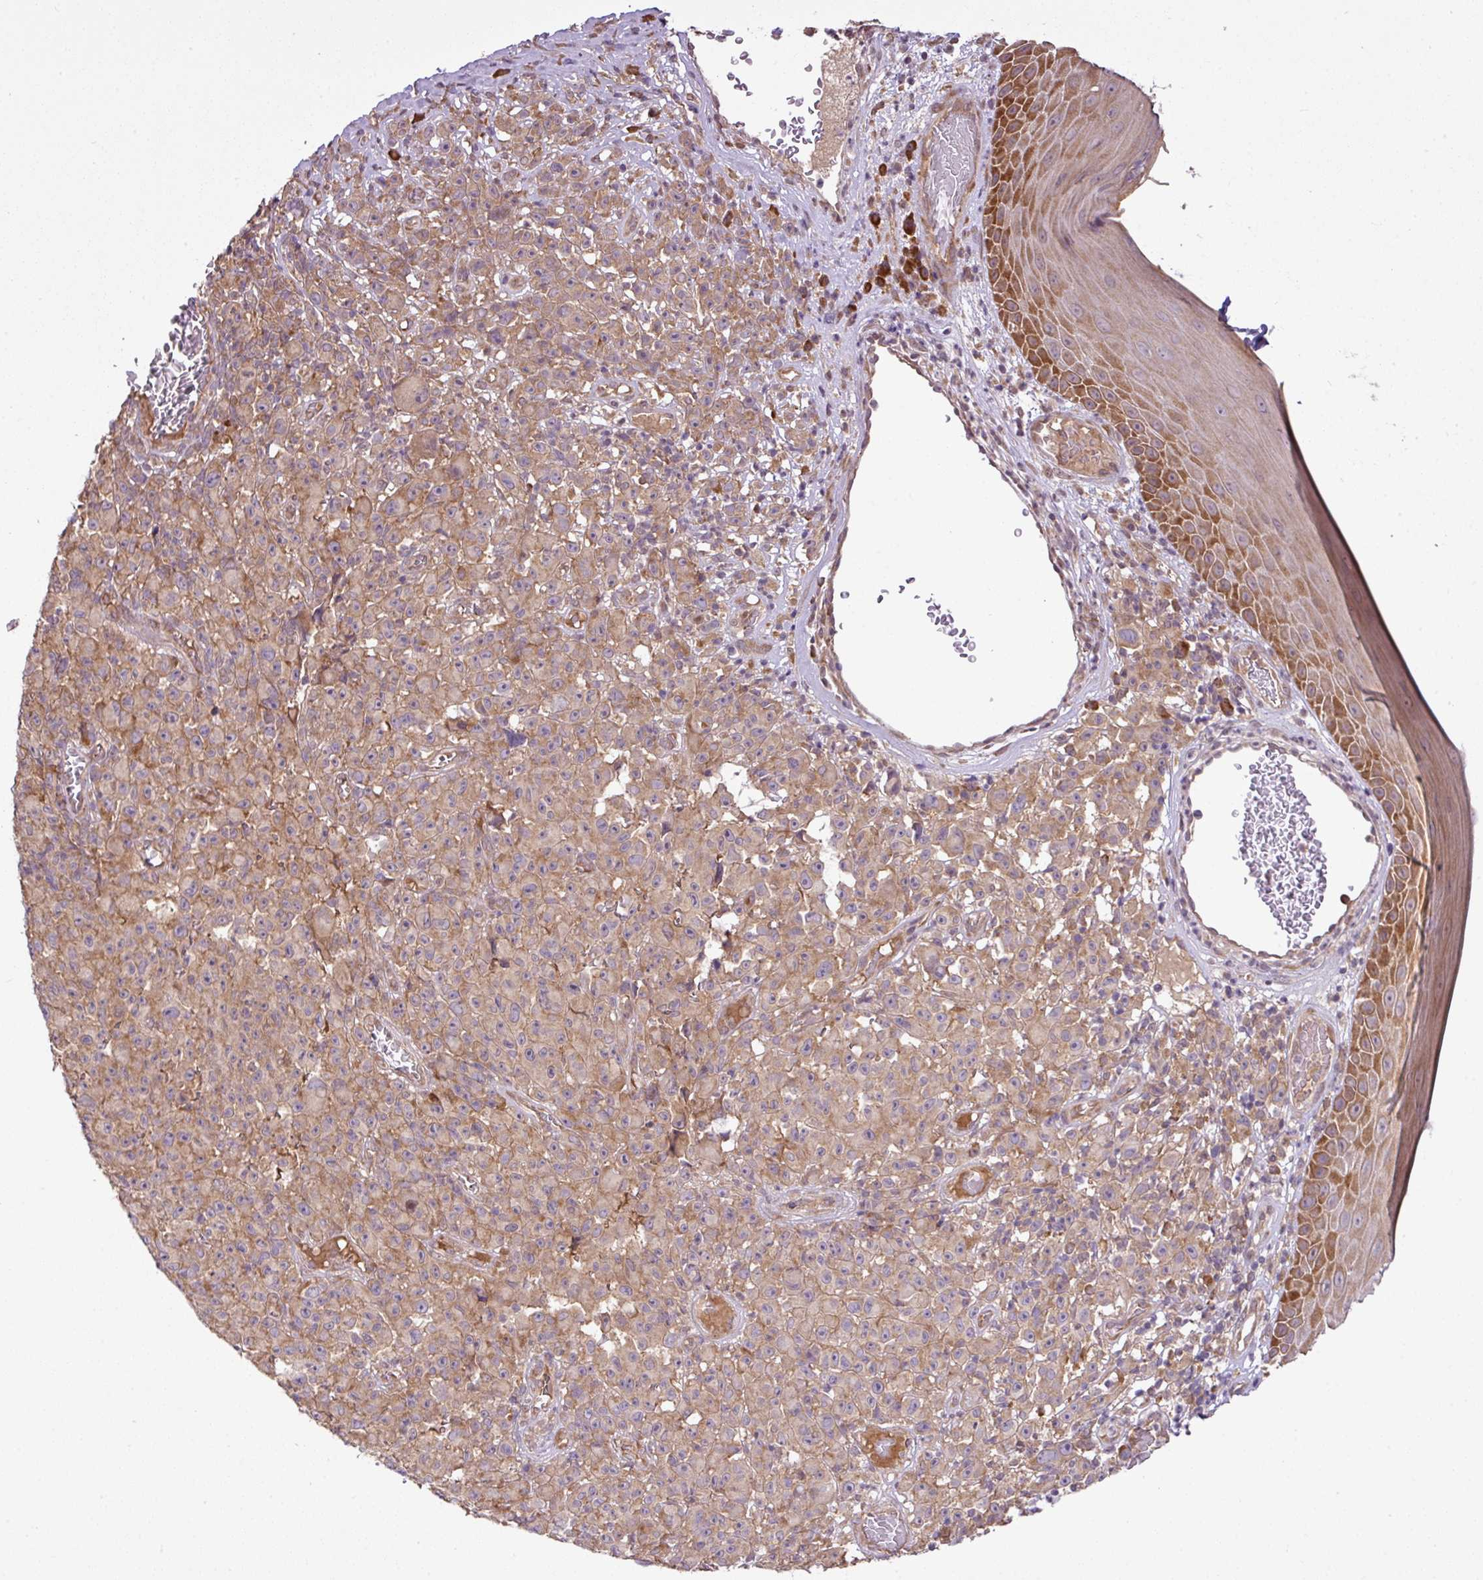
{"staining": {"intensity": "weak", "quantity": ">75%", "location": "cytoplasmic/membranous"}, "tissue": "melanoma", "cell_type": "Tumor cells", "image_type": "cancer", "snomed": [{"axis": "morphology", "description": "Malignant melanoma, NOS"}, {"axis": "topography", "description": "Skin"}], "caption": "An immunohistochemistry (IHC) image of neoplastic tissue is shown. Protein staining in brown labels weak cytoplasmic/membranous positivity in melanoma within tumor cells.", "gene": "DNAAF4", "patient": {"sex": "female", "age": 82}}